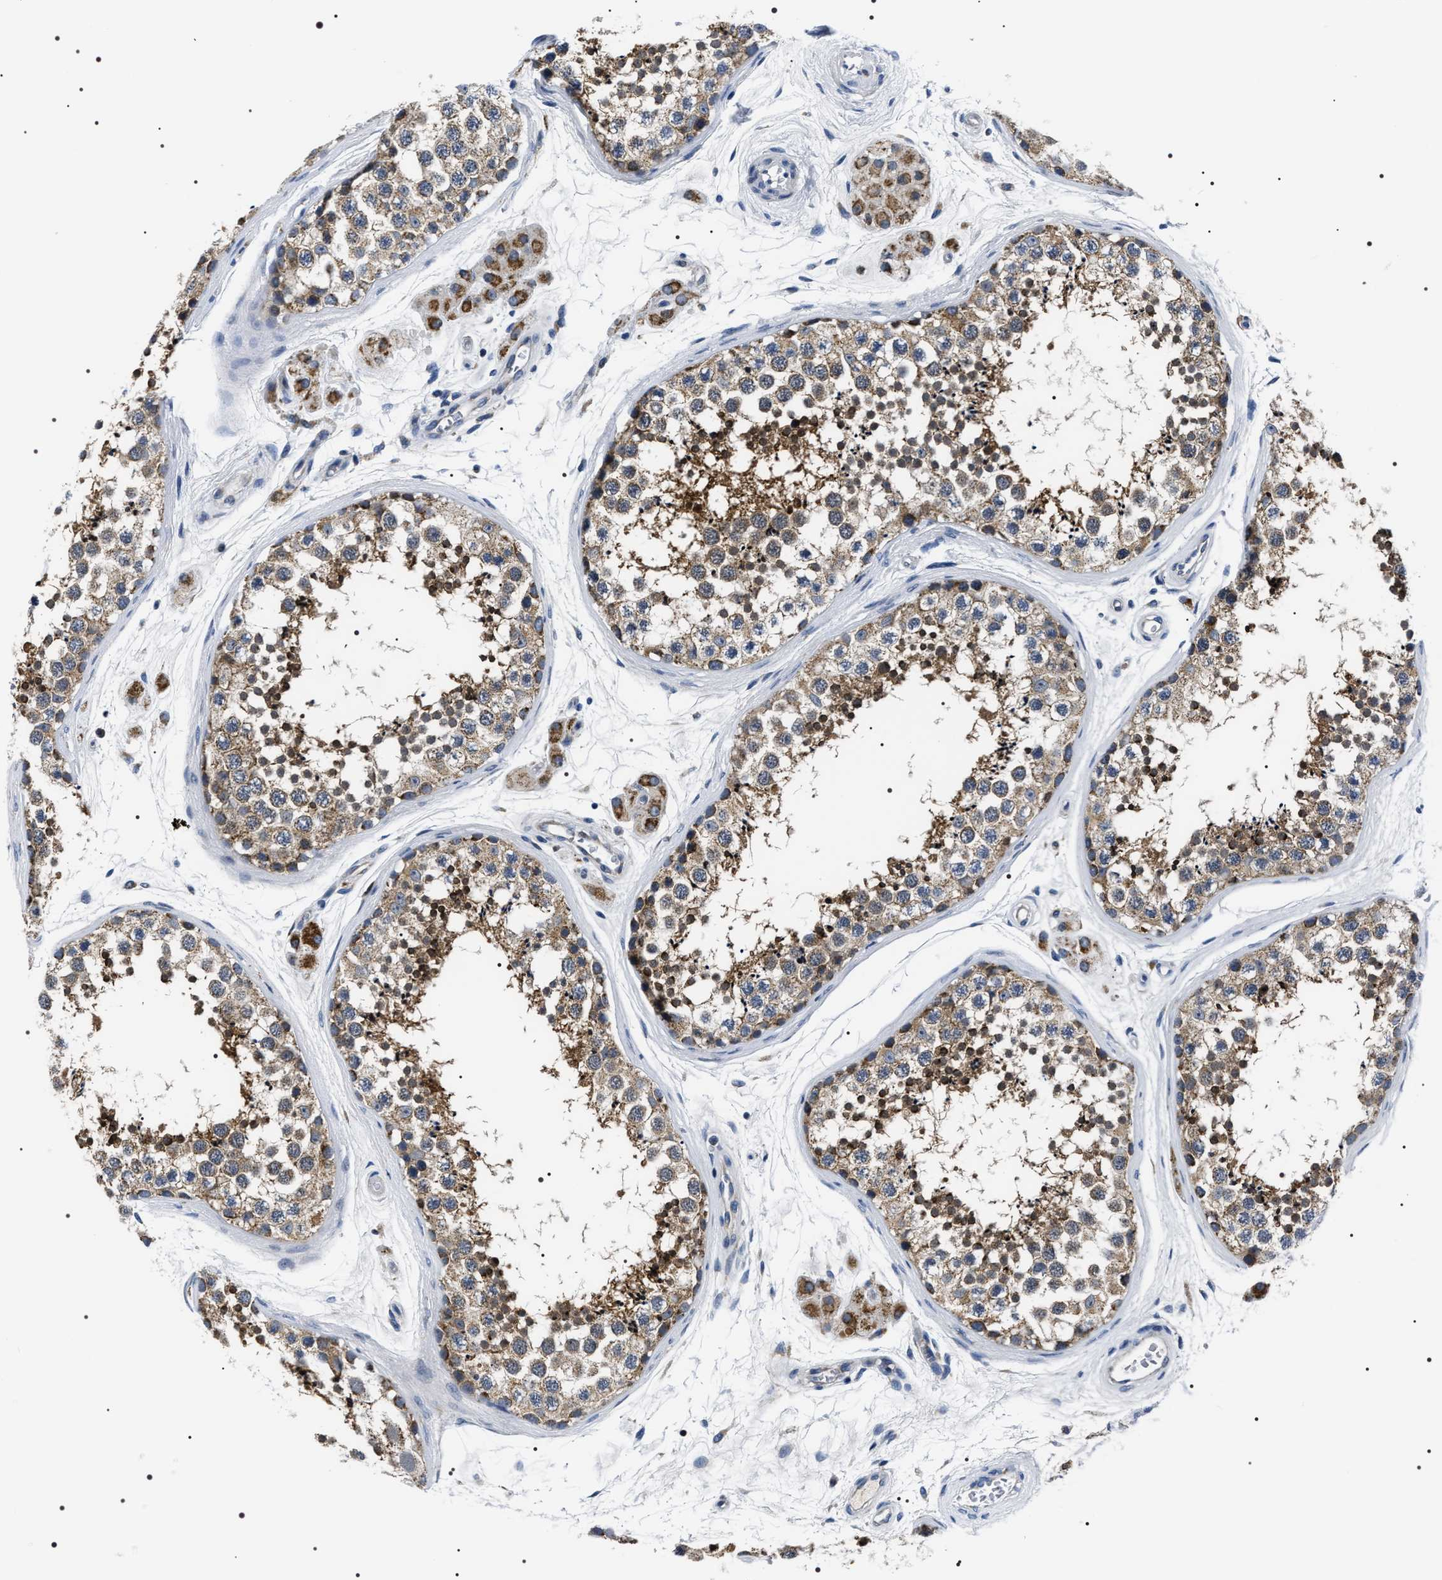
{"staining": {"intensity": "moderate", "quantity": ">75%", "location": "cytoplasmic/membranous"}, "tissue": "testis", "cell_type": "Cells in seminiferous ducts", "image_type": "normal", "snomed": [{"axis": "morphology", "description": "Normal tissue, NOS"}, {"axis": "topography", "description": "Testis"}], "caption": "Protein expression analysis of unremarkable testis exhibits moderate cytoplasmic/membranous staining in approximately >75% of cells in seminiferous ducts.", "gene": "NTMT1", "patient": {"sex": "male", "age": 56}}